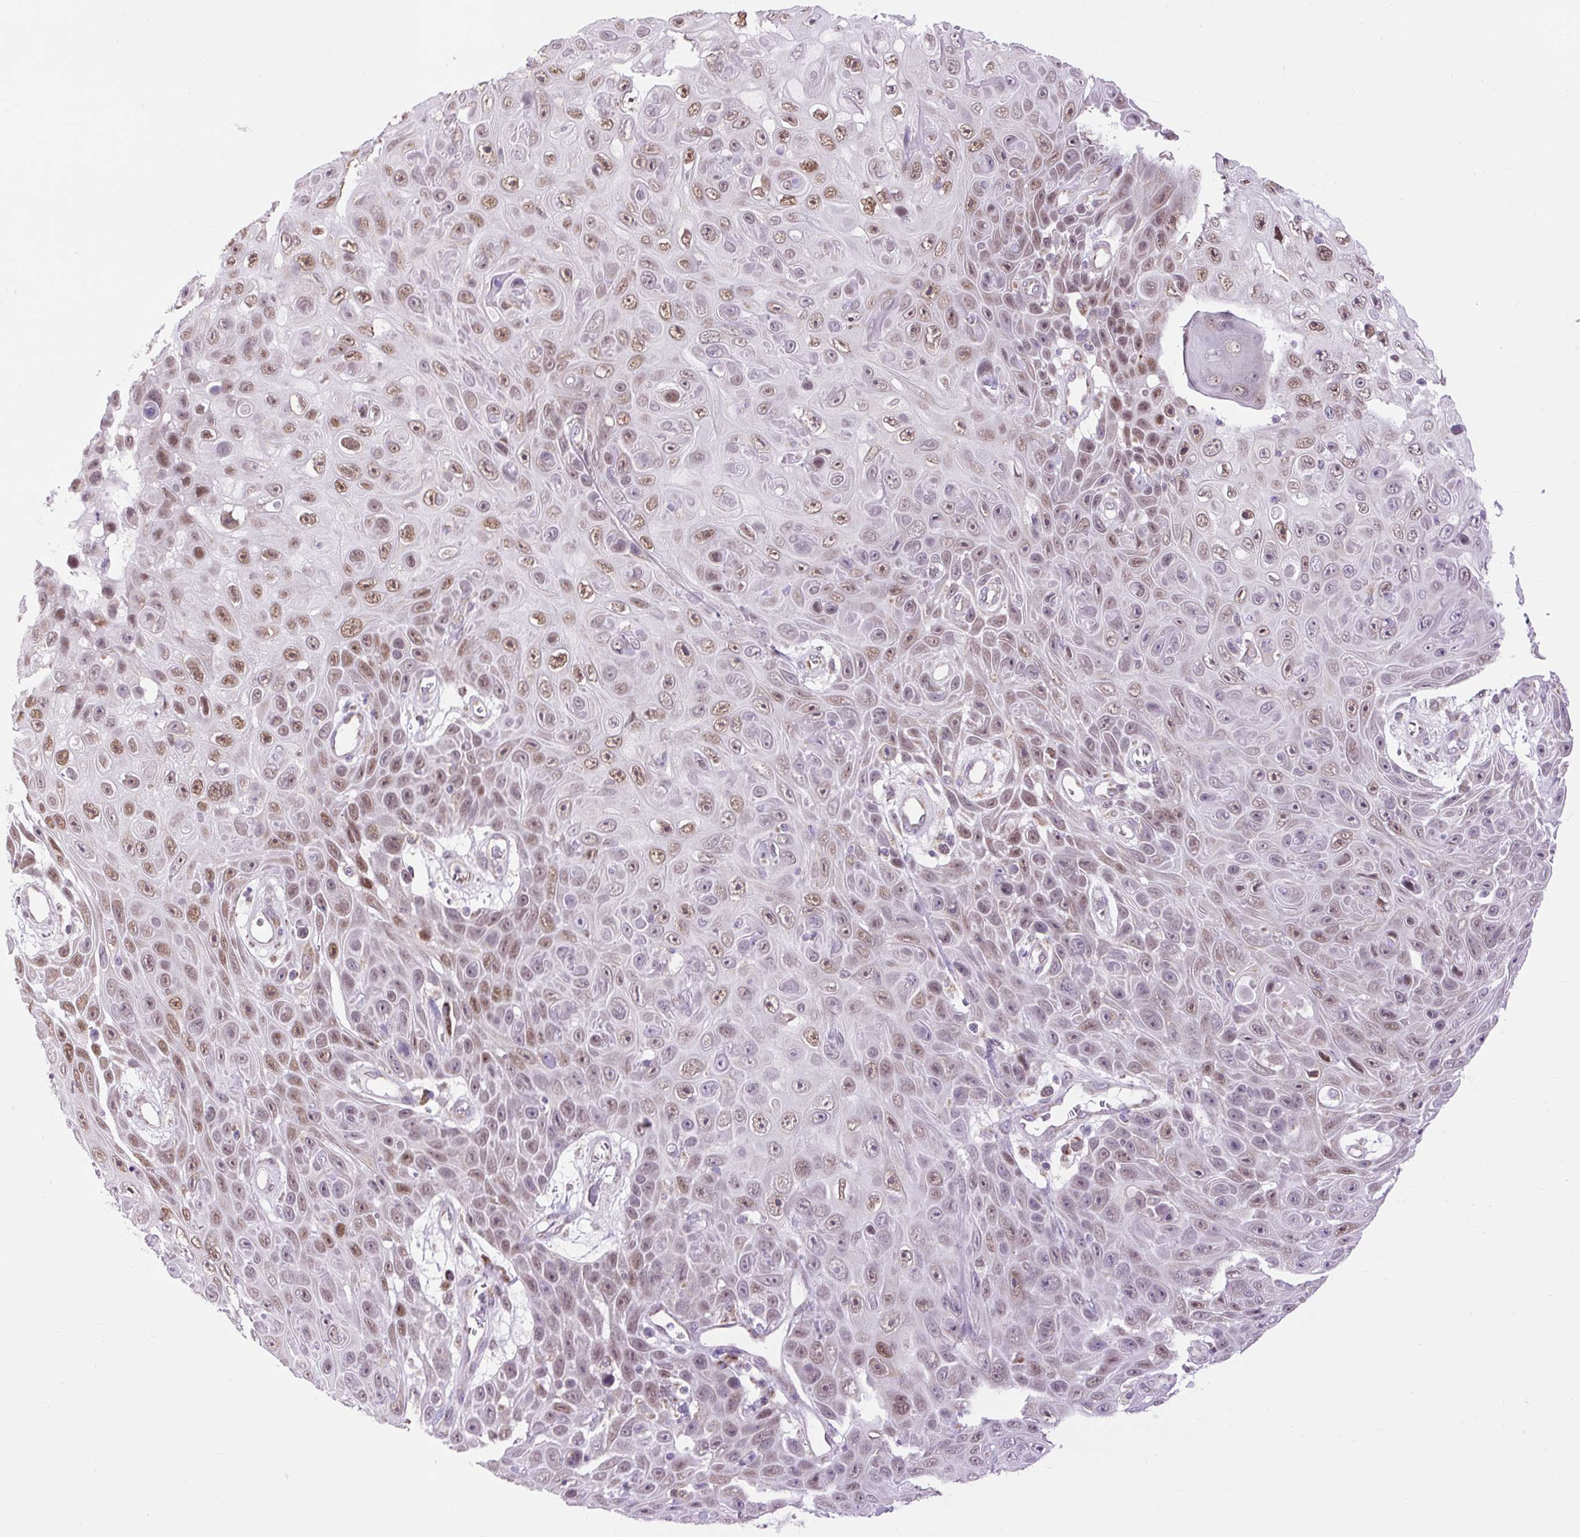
{"staining": {"intensity": "moderate", "quantity": "25%-75%", "location": "nuclear"}, "tissue": "skin cancer", "cell_type": "Tumor cells", "image_type": "cancer", "snomed": [{"axis": "morphology", "description": "Squamous cell carcinoma, NOS"}, {"axis": "topography", "description": "Skin"}], "caption": "Approximately 25%-75% of tumor cells in squamous cell carcinoma (skin) demonstrate moderate nuclear protein staining as visualized by brown immunohistochemical staining.", "gene": "SCO2", "patient": {"sex": "male", "age": 82}}